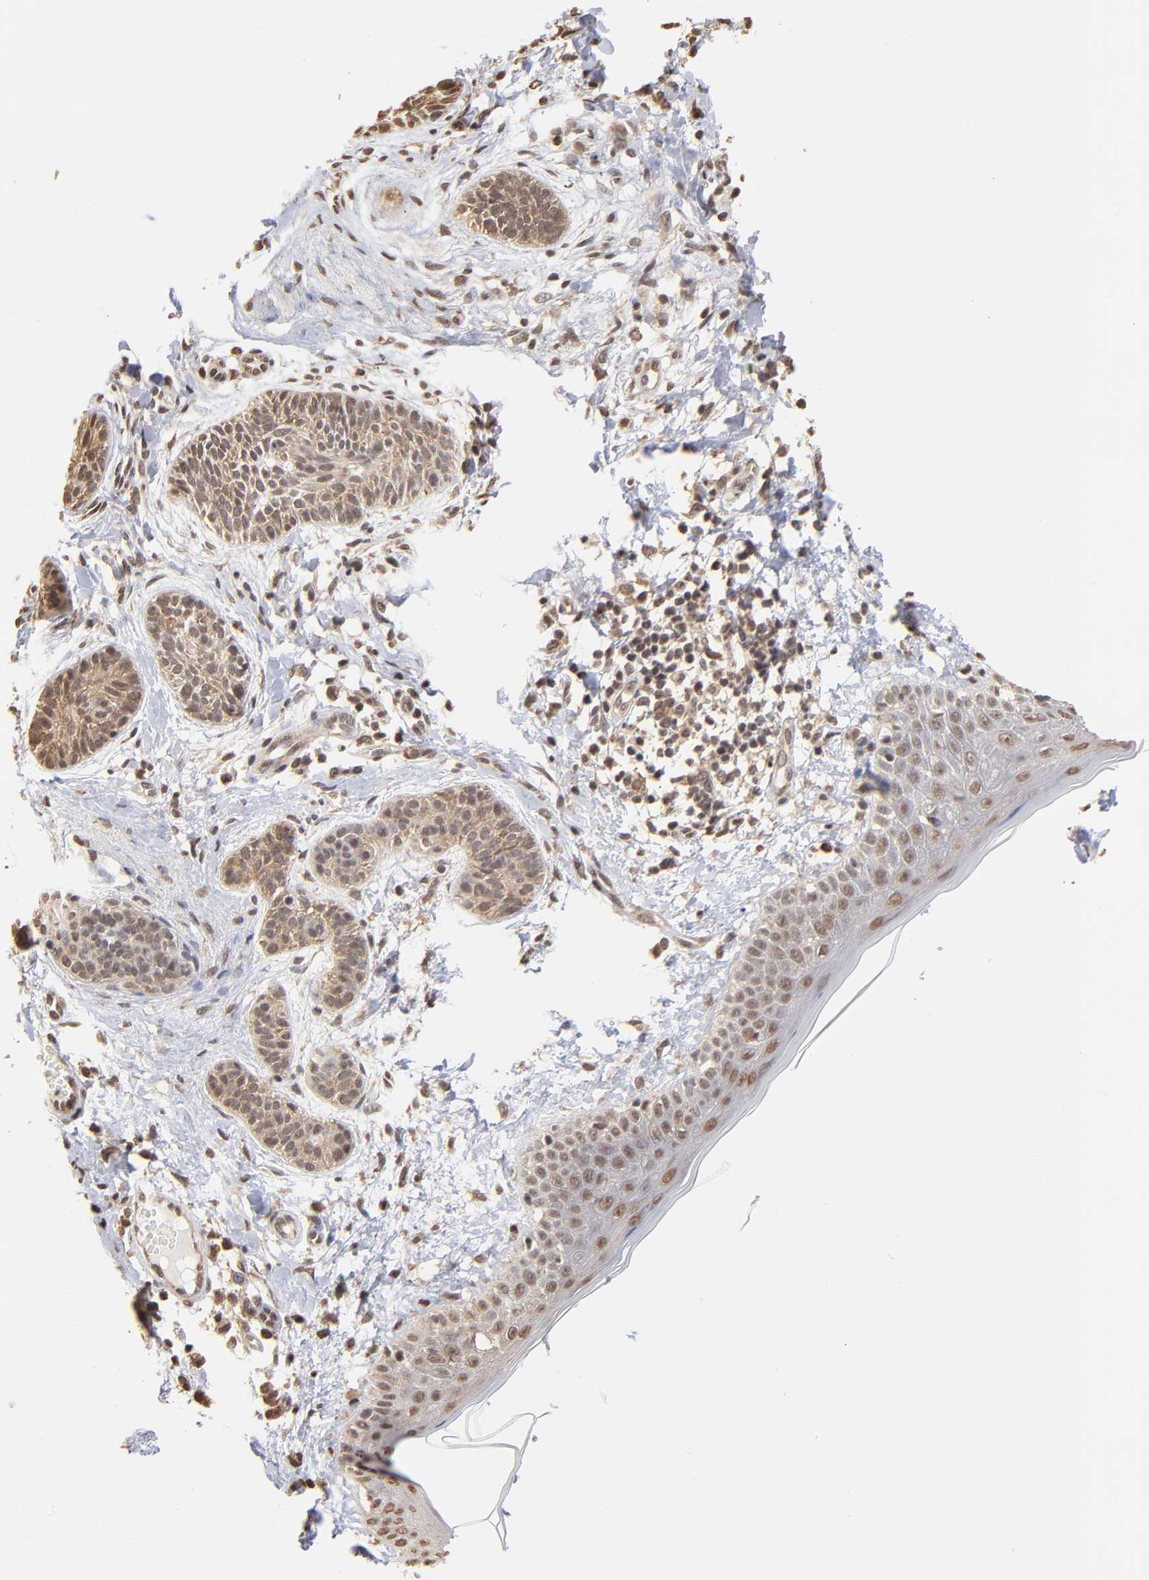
{"staining": {"intensity": "weak", "quantity": "25%-75%", "location": "nuclear"}, "tissue": "skin cancer", "cell_type": "Tumor cells", "image_type": "cancer", "snomed": [{"axis": "morphology", "description": "Normal tissue, NOS"}, {"axis": "morphology", "description": "Basal cell carcinoma"}, {"axis": "topography", "description": "Skin"}], "caption": "Tumor cells exhibit weak nuclear staining in approximately 25%-75% of cells in basal cell carcinoma (skin).", "gene": "BRPF1", "patient": {"sex": "male", "age": 63}}